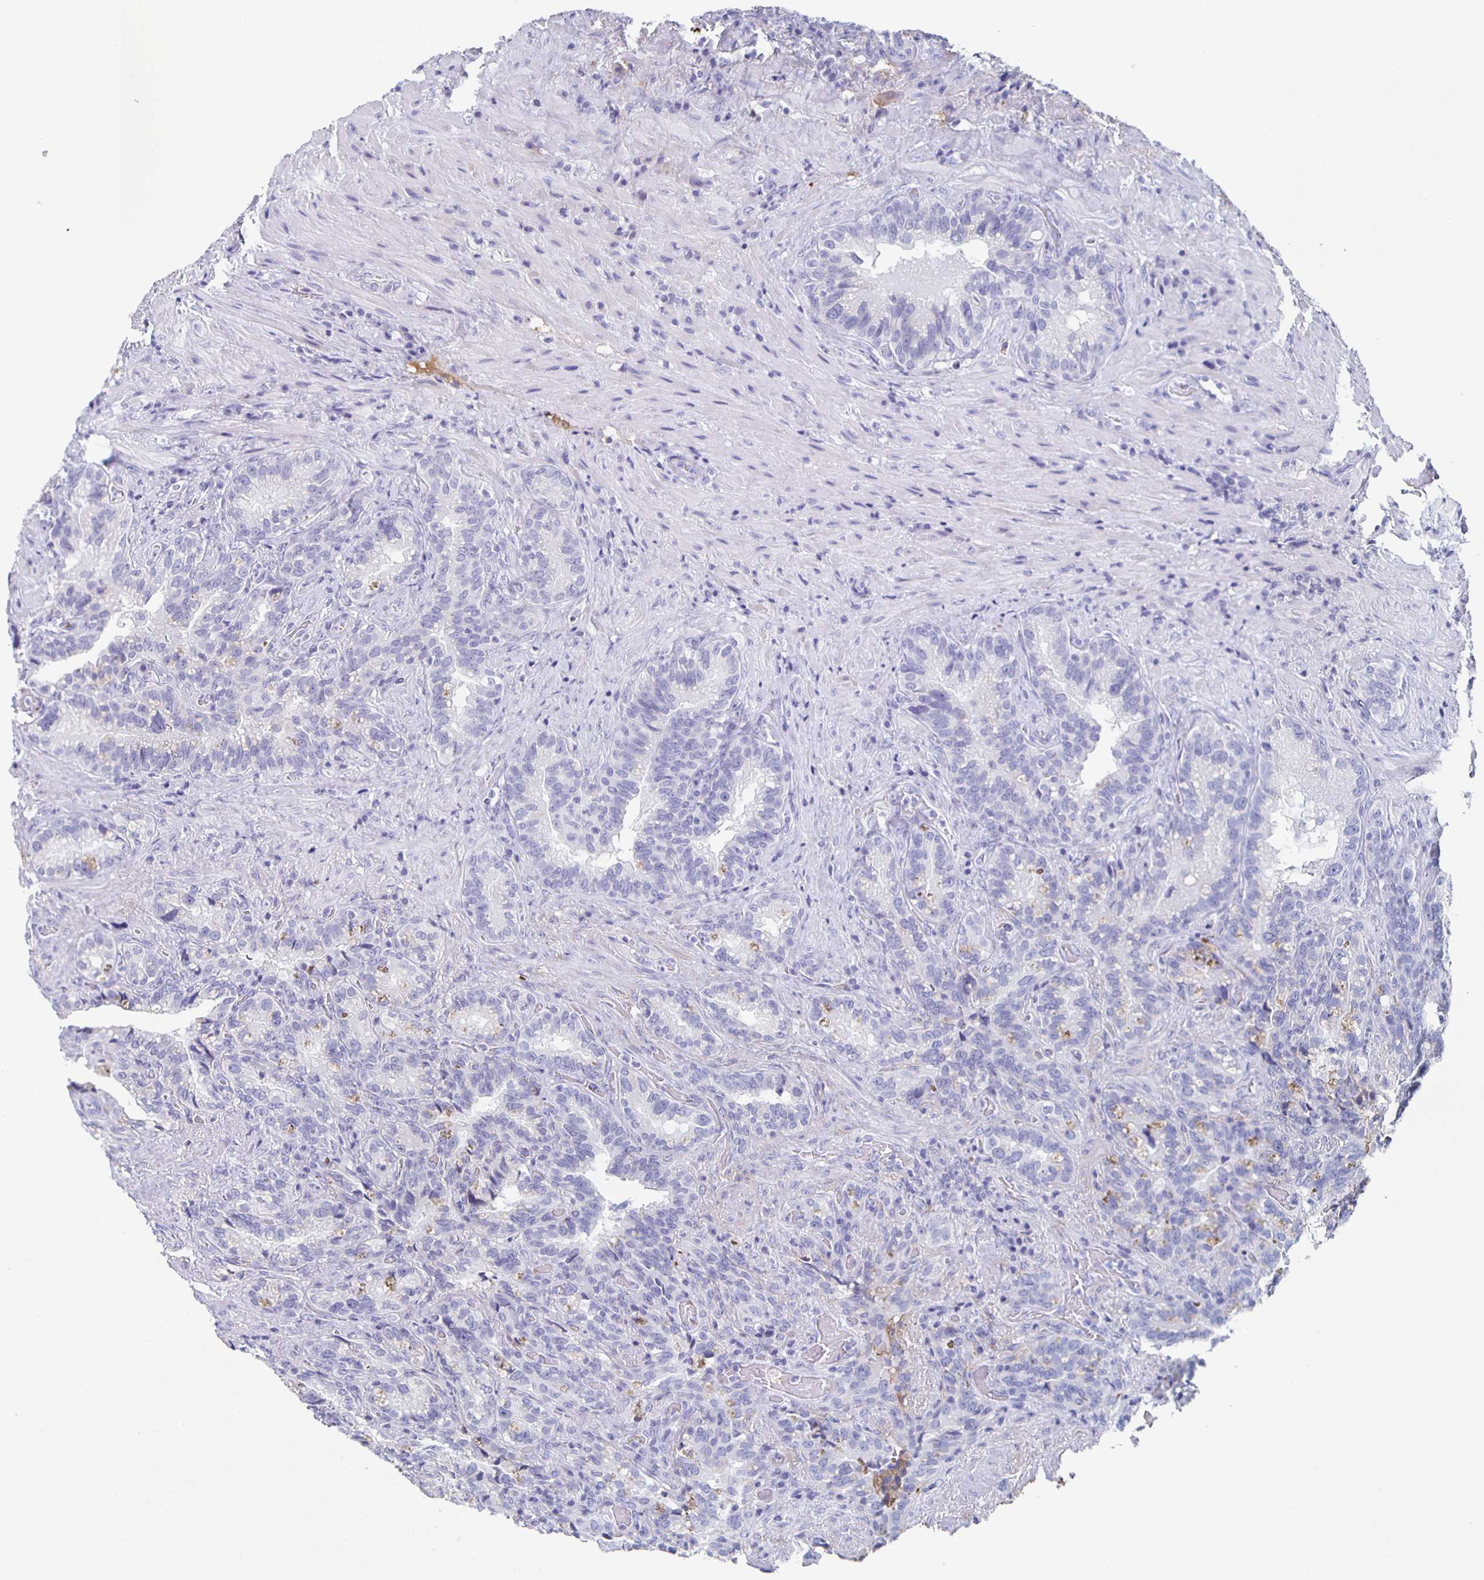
{"staining": {"intensity": "negative", "quantity": "none", "location": "none"}, "tissue": "seminal vesicle", "cell_type": "Glandular cells", "image_type": "normal", "snomed": [{"axis": "morphology", "description": "Normal tissue, NOS"}, {"axis": "topography", "description": "Seminal veicle"}], "caption": "Immunohistochemistry histopathology image of normal seminal vesicle stained for a protein (brown), which exhibits no staining in glandular cells. Brightfield microscopy of IHC stained with DAB (brown) and hematoxylin (blue), captured at high magnification.", "gene": "FGA", "patient": {"sex": "male", "age": 68}}